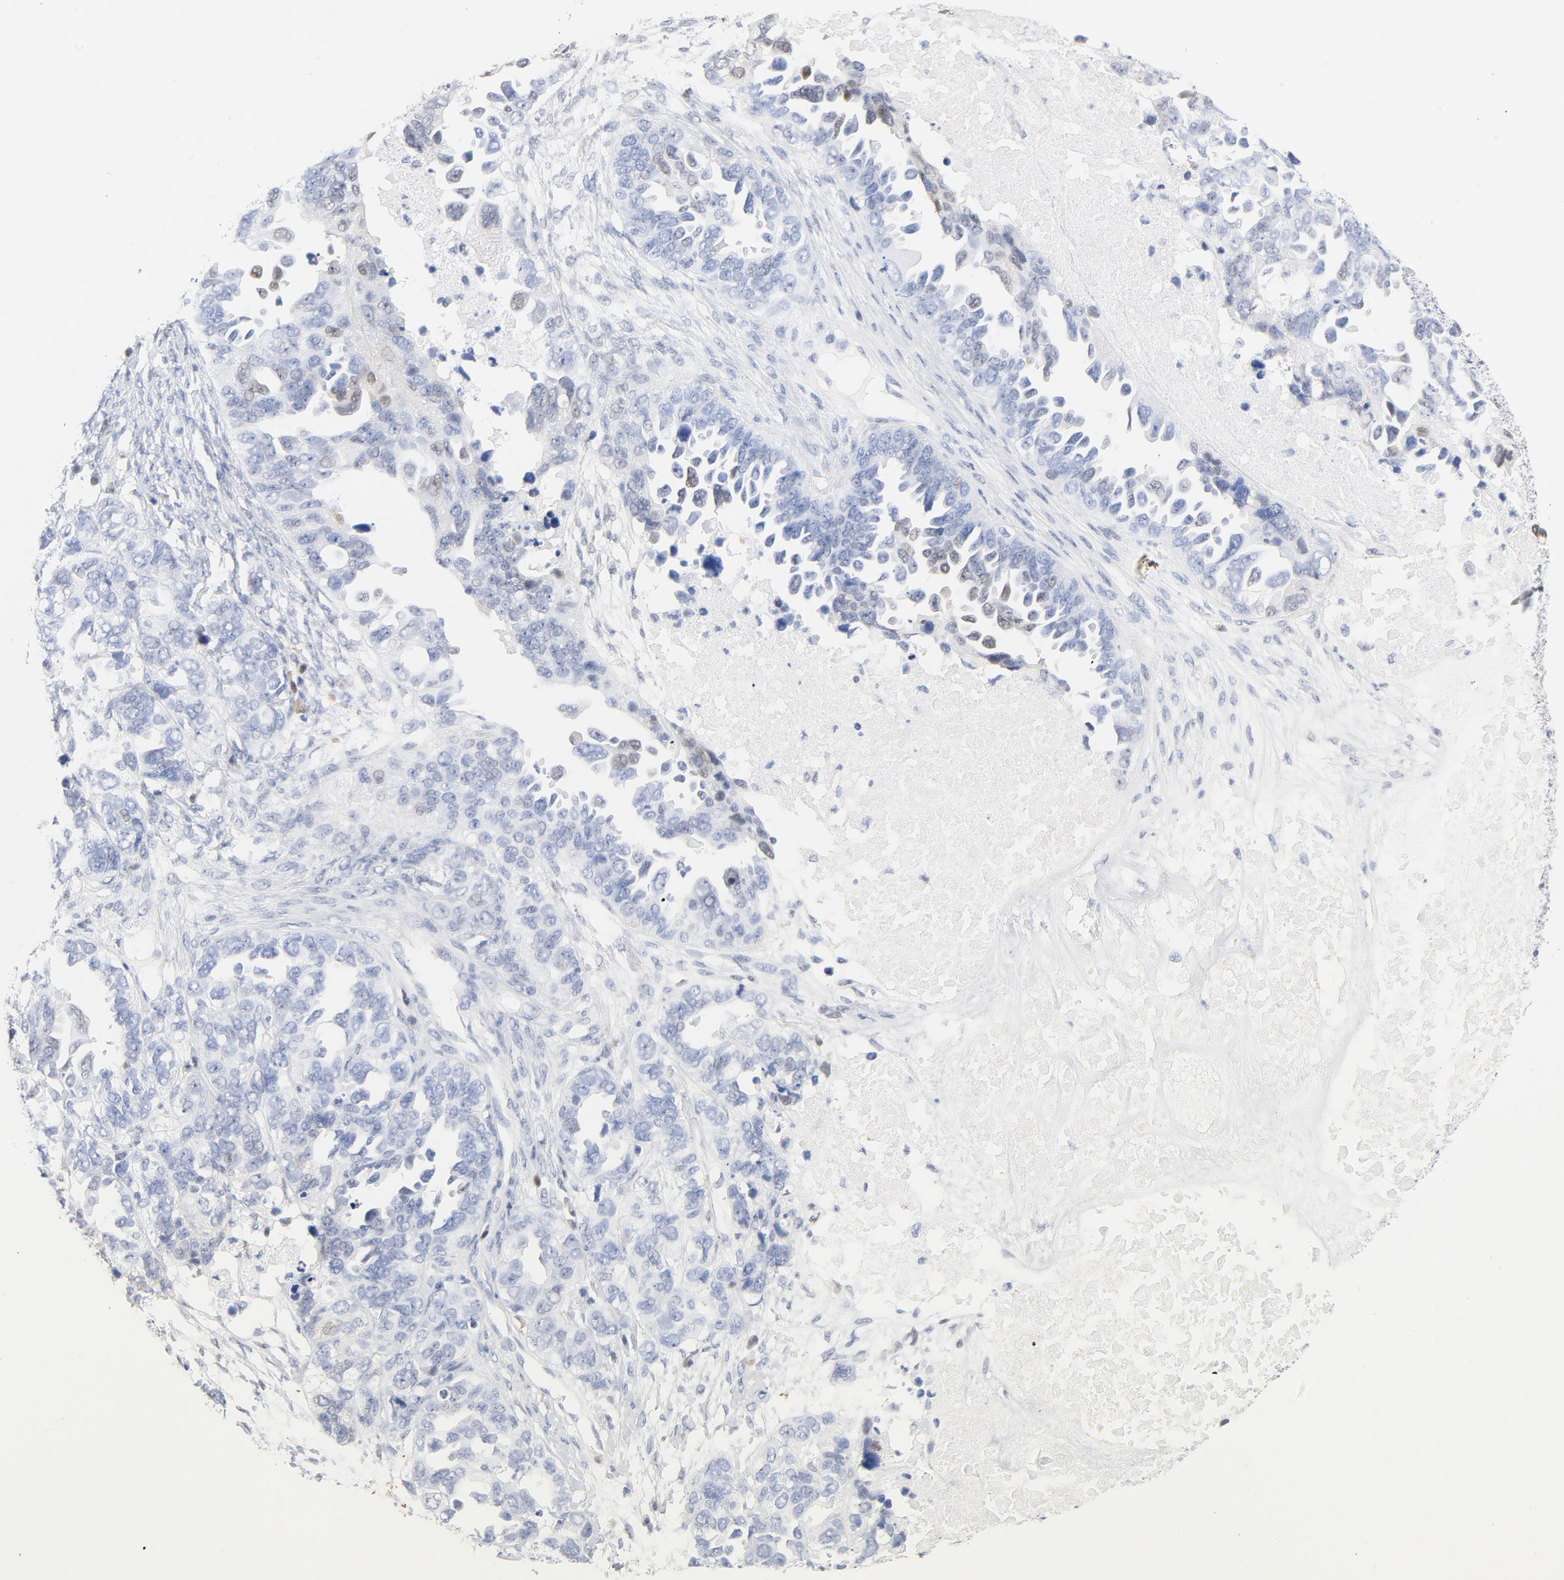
{"staining": {"intensity": "weak", "quantity": "<25%", "location": "cytoplasmic/membranous,nuclear"}, "tissue": "ovarian cancer", "cell_type": "Tumor cells", "image_type": "cancer", "snomed": [{"axis": "morphology", "description": "Cystadenocarcinoma, serous, NOS"}, {"axis": "topography", "description": "Ovary"}], "caption": "Tumor cells show no significant expression in ovarian cancer (serous cystadenocarcinoma).", "gene": "CDKN1B", "patient": {"sex": "female", "age": 82}}